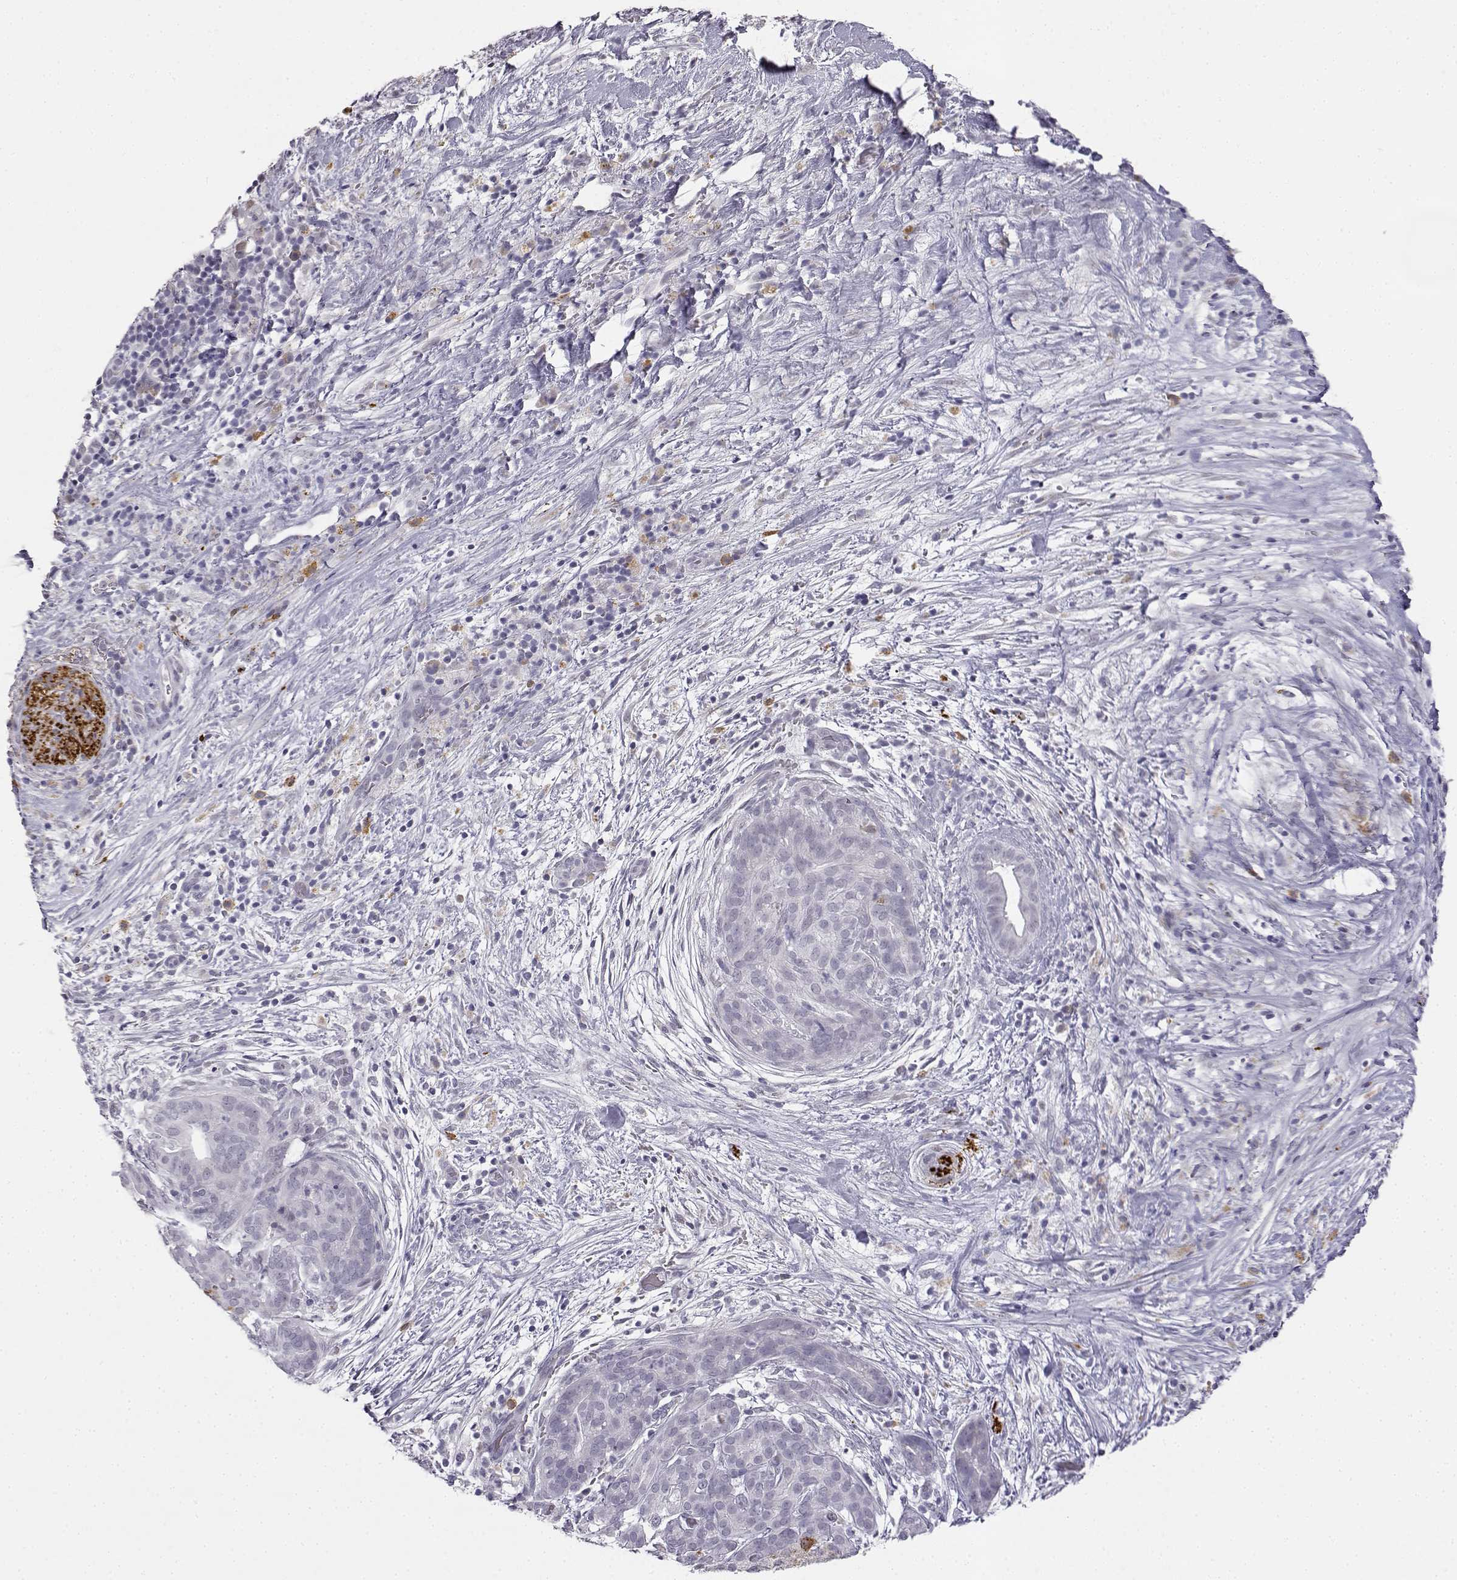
{"staining": {"intensity": "negative", "quantity": "none", "location": "none"}, "tissue": "pancreatic cancer", "cell_type": "Tumor cells", "image_type": "cancer", "snomed": [{"axis": "morphology", "description": "Adenocarcinoma, NOS"}, {"axis": "topography", "description": "Pancreas"}], "caption": "Tumor cells are negative for protein expression in human pancreatic cancer.", "gene": "VGF", "patient": {"sex": "male", "age": 44}}